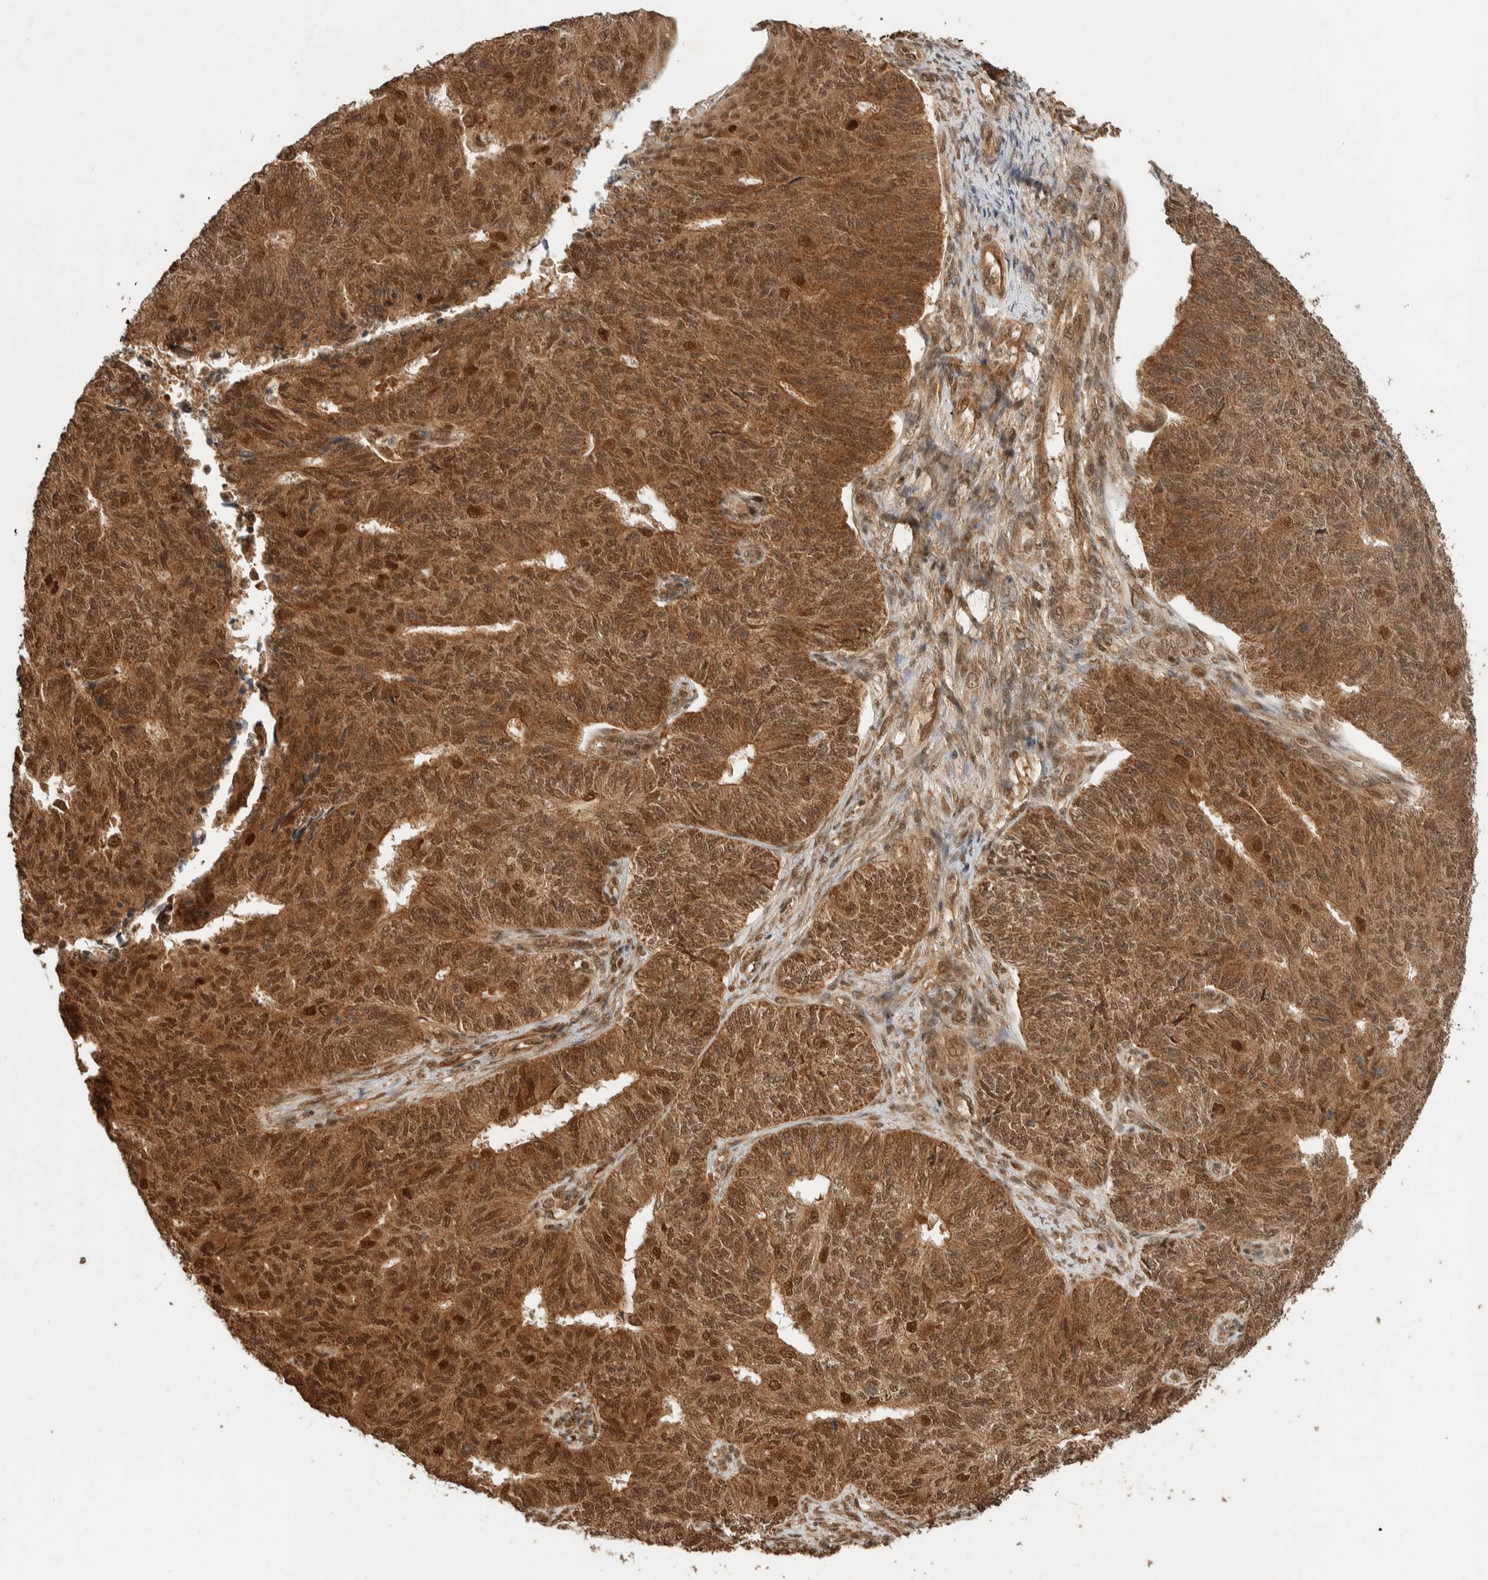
{"staining": {"intensity": "strong", "quantity": ">75%", "location": "cytoplasmic/membranous,nuclear"}, "tissue": "endometrial cancer", "cell_type": "Tumor cells", "image_type": "cancer", "snomed": [{"axis": "morphology", "description": "Adenocarcinoma, NOS"}, {"axis": "topography", "description": "Endometrium"}], "caption": "IHC micrograph of human endometrial cancer (adenocarcinoma) stained for a protein (brown), which exhibits high levels of strong cytoplasmic/membranous and nuclear positivity in about >75% of tumor cells.", "gene": "ZBTB2", "patient": {"sex": "female", "age": 32}}